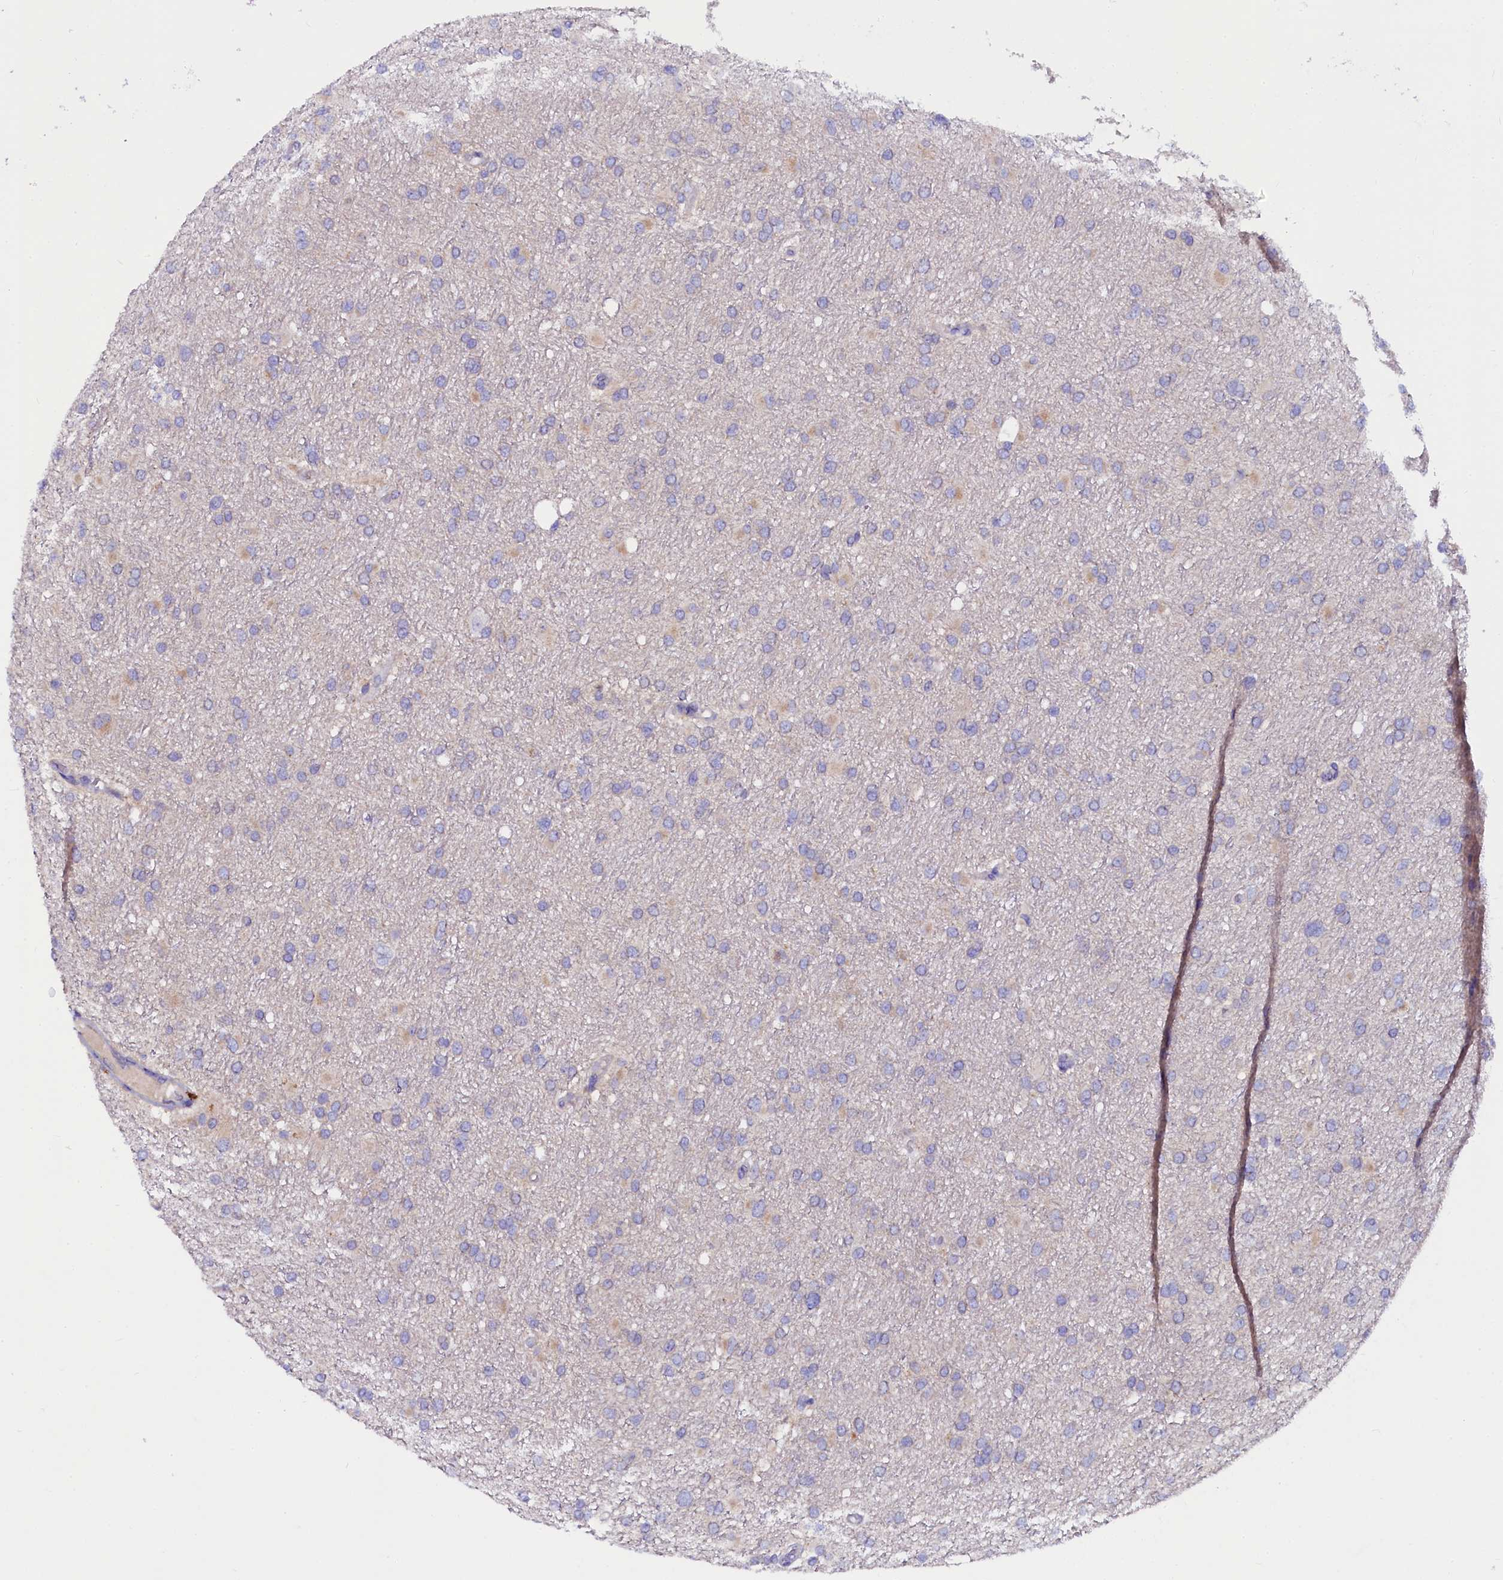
{"staining": {"intensity": "negative", "quantity": "none", "location": "none"}, "tissue": "glioma", "cell_type": "Tumor cells", "image_type": "cancer", "snomed": [{"axis": "morphology", "description": "Glioma, malignant, High grade"}, {"axis": "topography", "description": "Cerebral cortex"}], "caption": "Tumor cells show no significant protein positivity in glioma.", "gene": "OTOL1", "patient": {"sex": "female", "age": 36}}